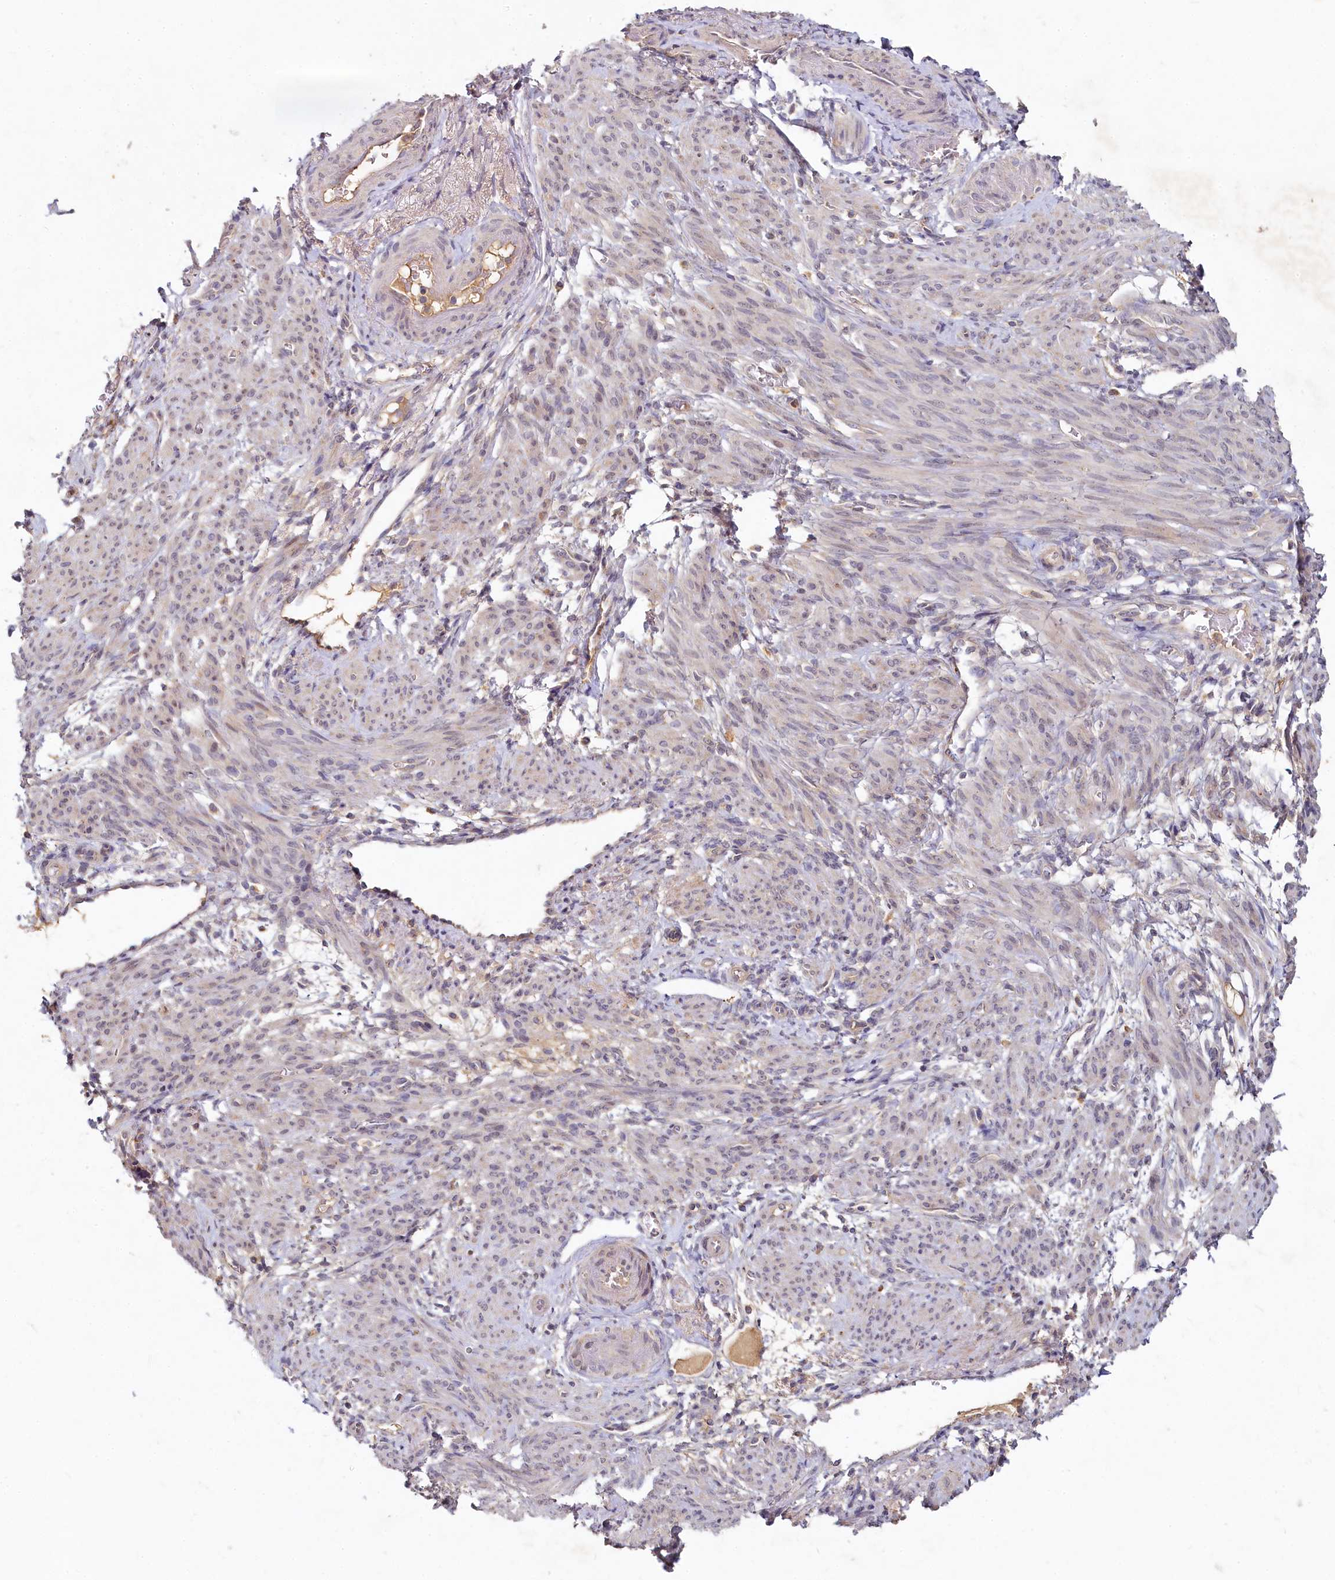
{"staining": {"intensity": "weak", "quantity": "25%-75%", "location": "cytoplasmic/membranous,nuclear"}, "tissue": "smooth muscle", "cell_type": "Smooth muscle cells", "image_type": "normal", "snomed": [{"axis": "morphology", "description": "Normal tissue, NOS"}, {"axis": "topography", "description": "Smooth muscle"}], "caption": "Normal smooth muscle exhibits weak cytoplasmic/membranous,nuclear expression in approximately 25%-75% of smooth muscle cells.", "gene": "HERC3", "patient": {"sex": "female", "age": 39}}